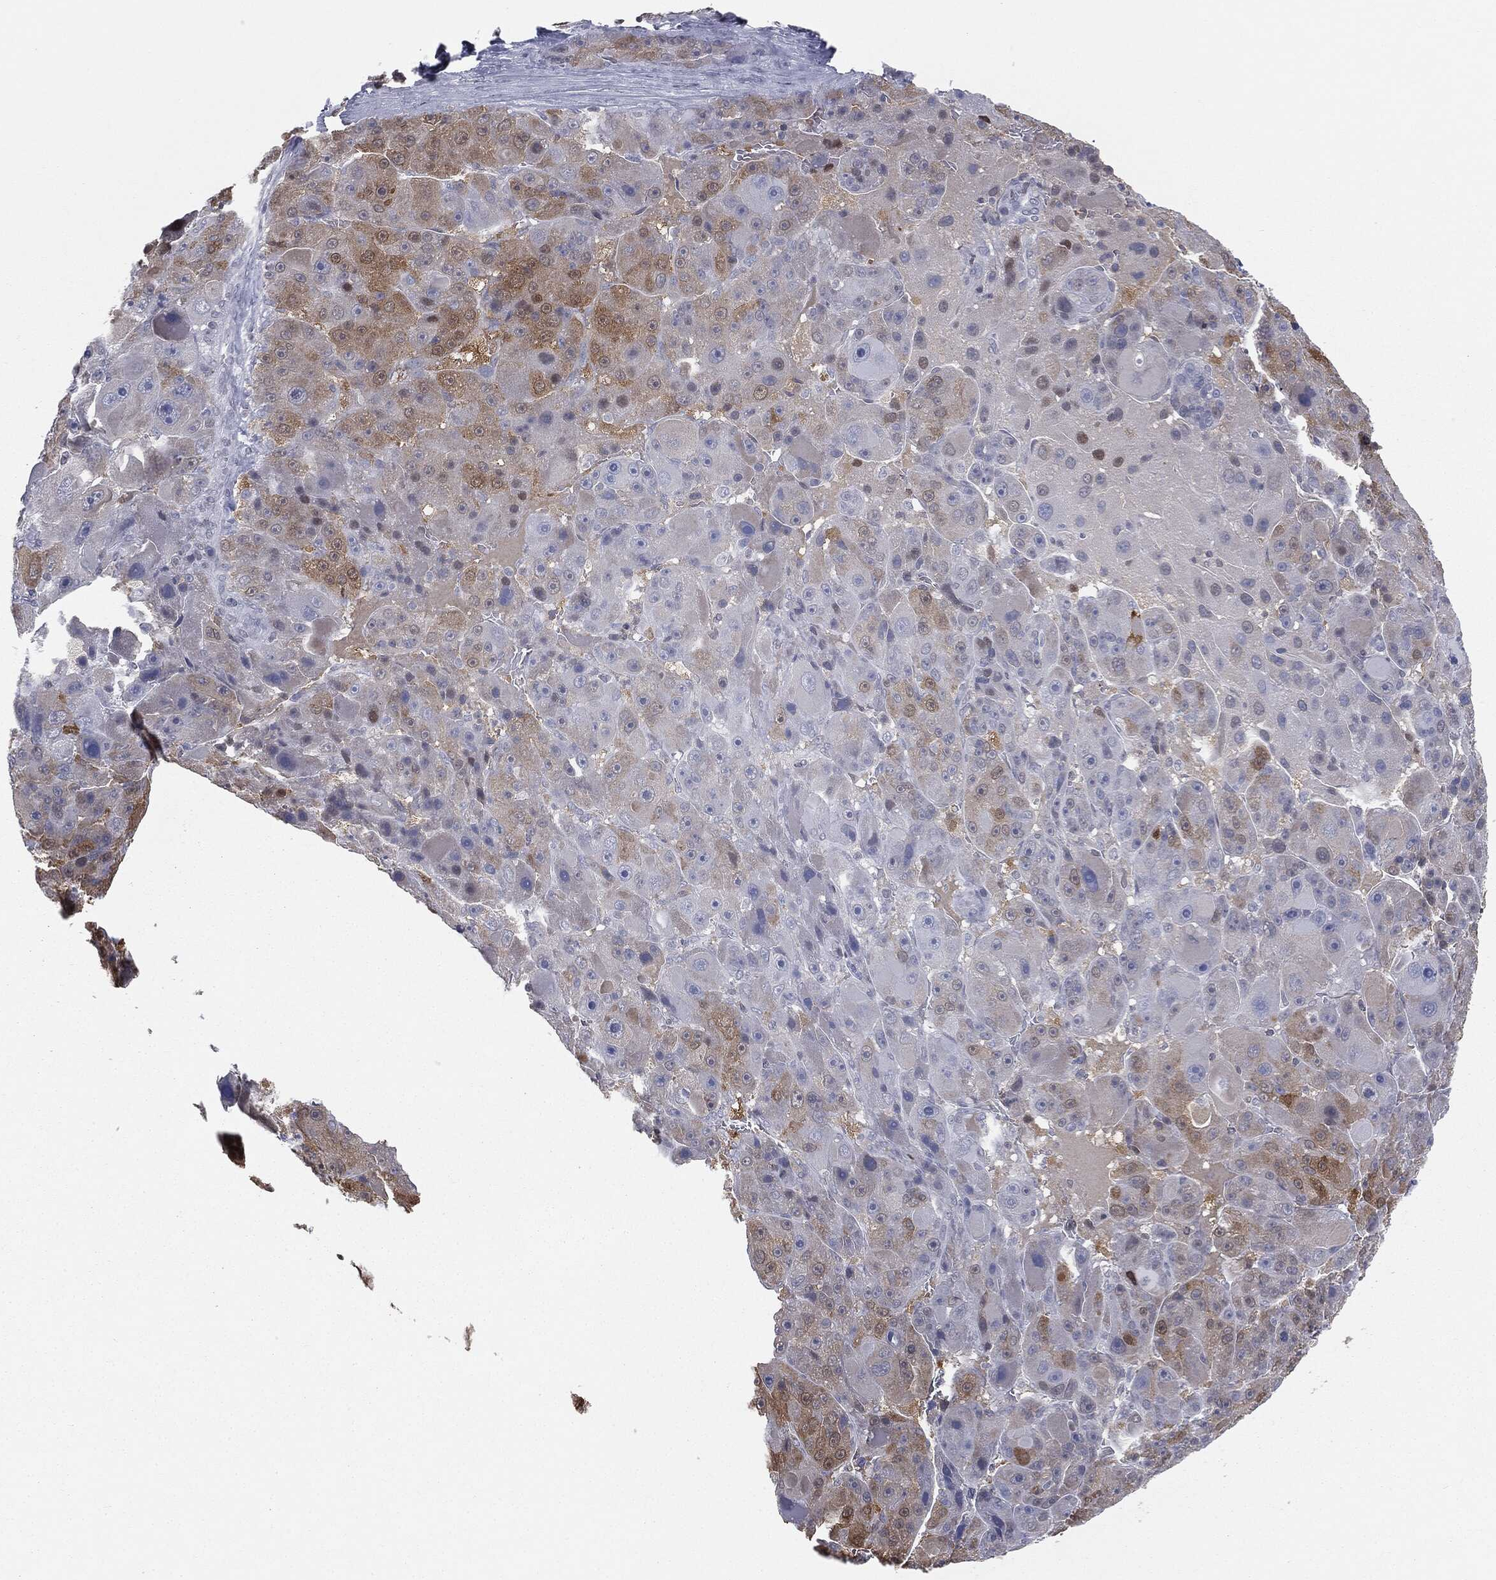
{"staining": {"intensity": "moderate", "quantity": "<25%", "location": "cytoplasmic/membranous"}, "tissue": "liver cancer", "cell_type": "Tumor cells", "image_type": "cancer", "snomed": [{"axis": "morphology", "description": "Carcinoma, Hepatocellular, NOS"}, {"axis": "topography", "description": "Liver"}], "caption": "Tumor cells exhibit low levels of moderate cytoplasmic/membranous expression in about <25% of cells in human liver cancer. The staining was performed using DAB to visualize the protein expression in brown, while the nuclei were stained in blue with hematoxylin (Magnification: 20x).", "gene": "ALDOB", "patient": {"sex": "male", "age": 76}}